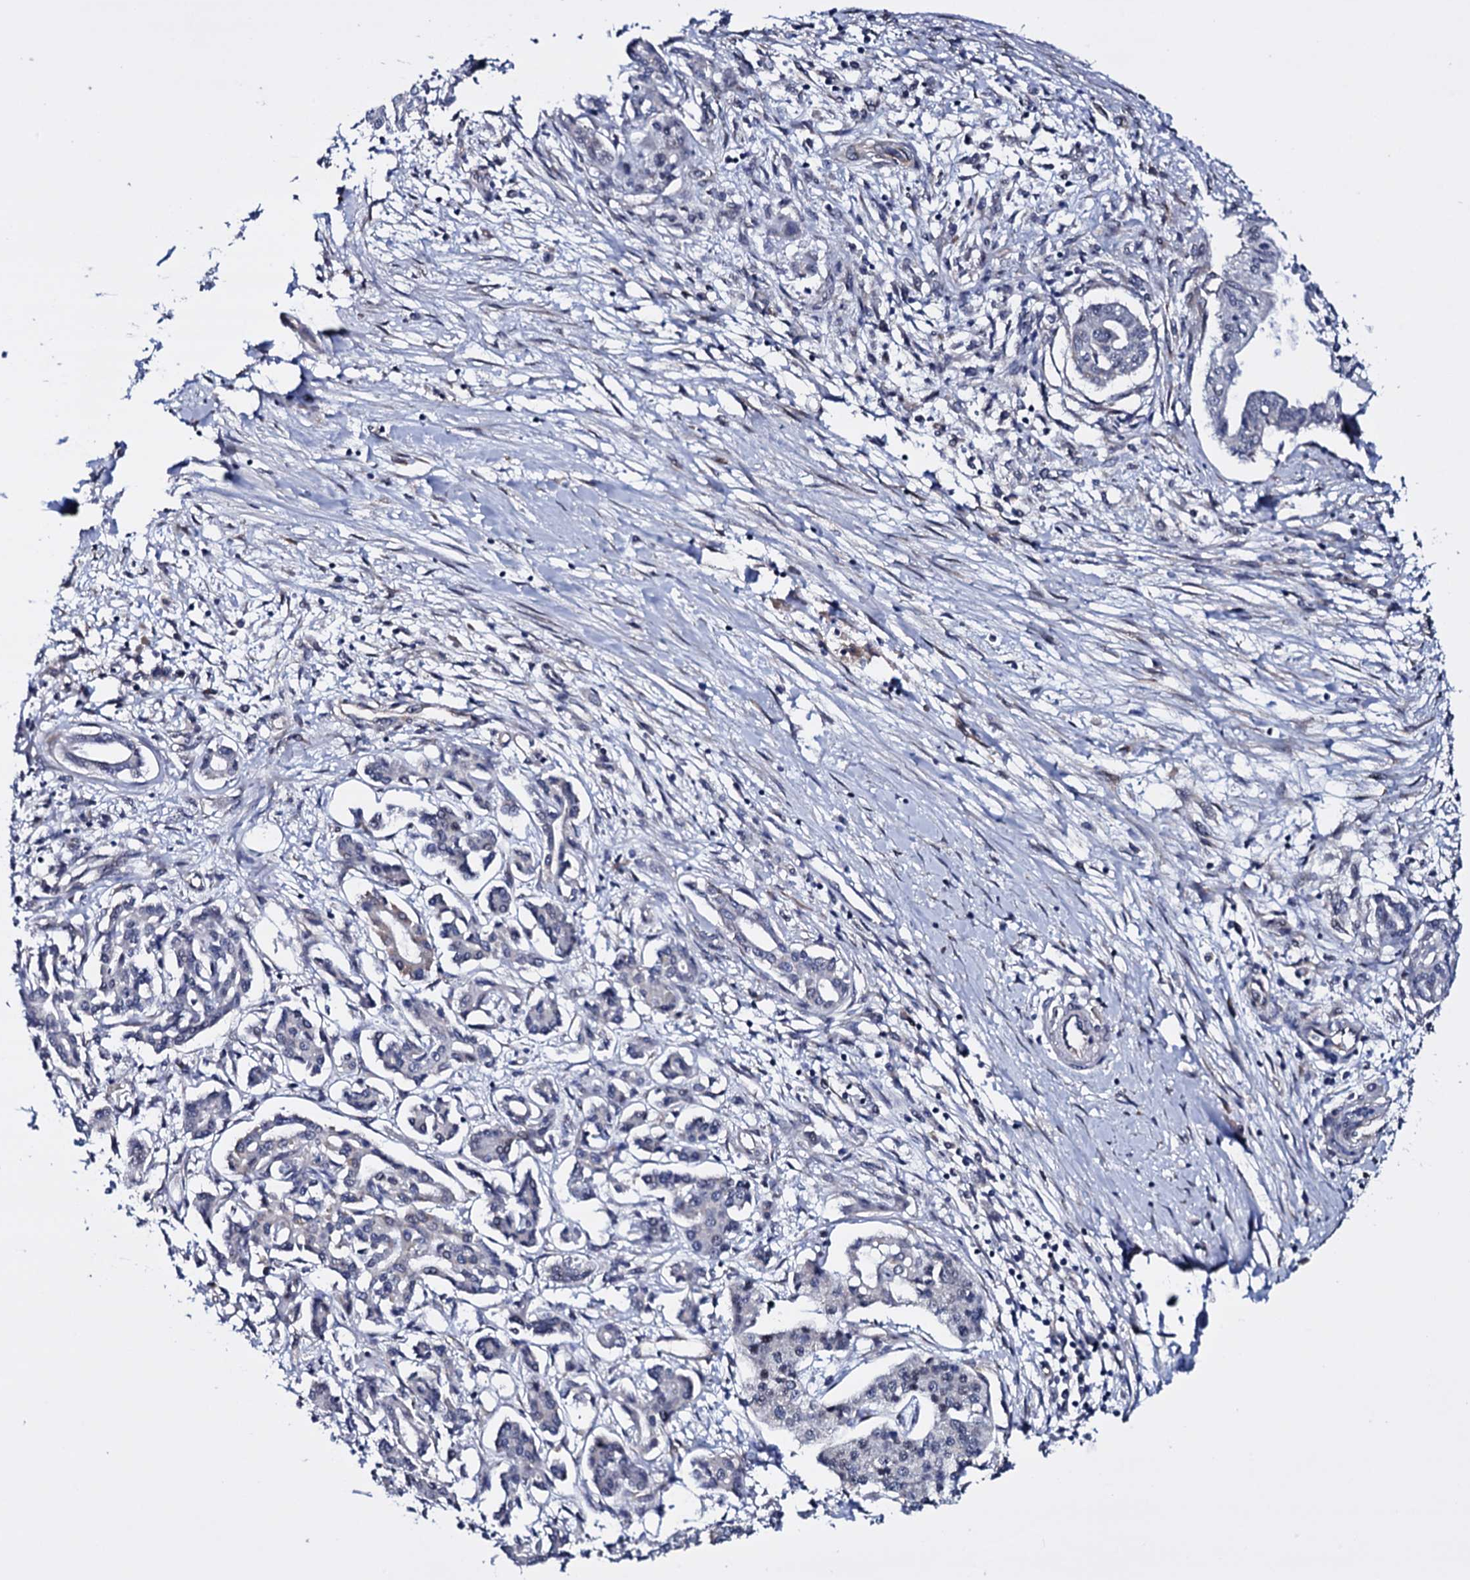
{"staining": {"intensity": "negative", "quantity": "none", "location": "none"}, "tissue": "pancreatic cancer", "cell_type": "Tumor cells", "image_type": "cancer", "snomed": [{"axis": "morphology", "description": "Adenocarcinoma, NOS"}, {"axis": "topography", "description": "Pancreas"}], "caption": "The IHC photomicrograph has no significant staining in tumor cells of pancreatic adenocarcinoma tissue. Nuclei are stained in blue.", "gene": "GAREM1", "patient": {"sex": "female", "age": 50}}